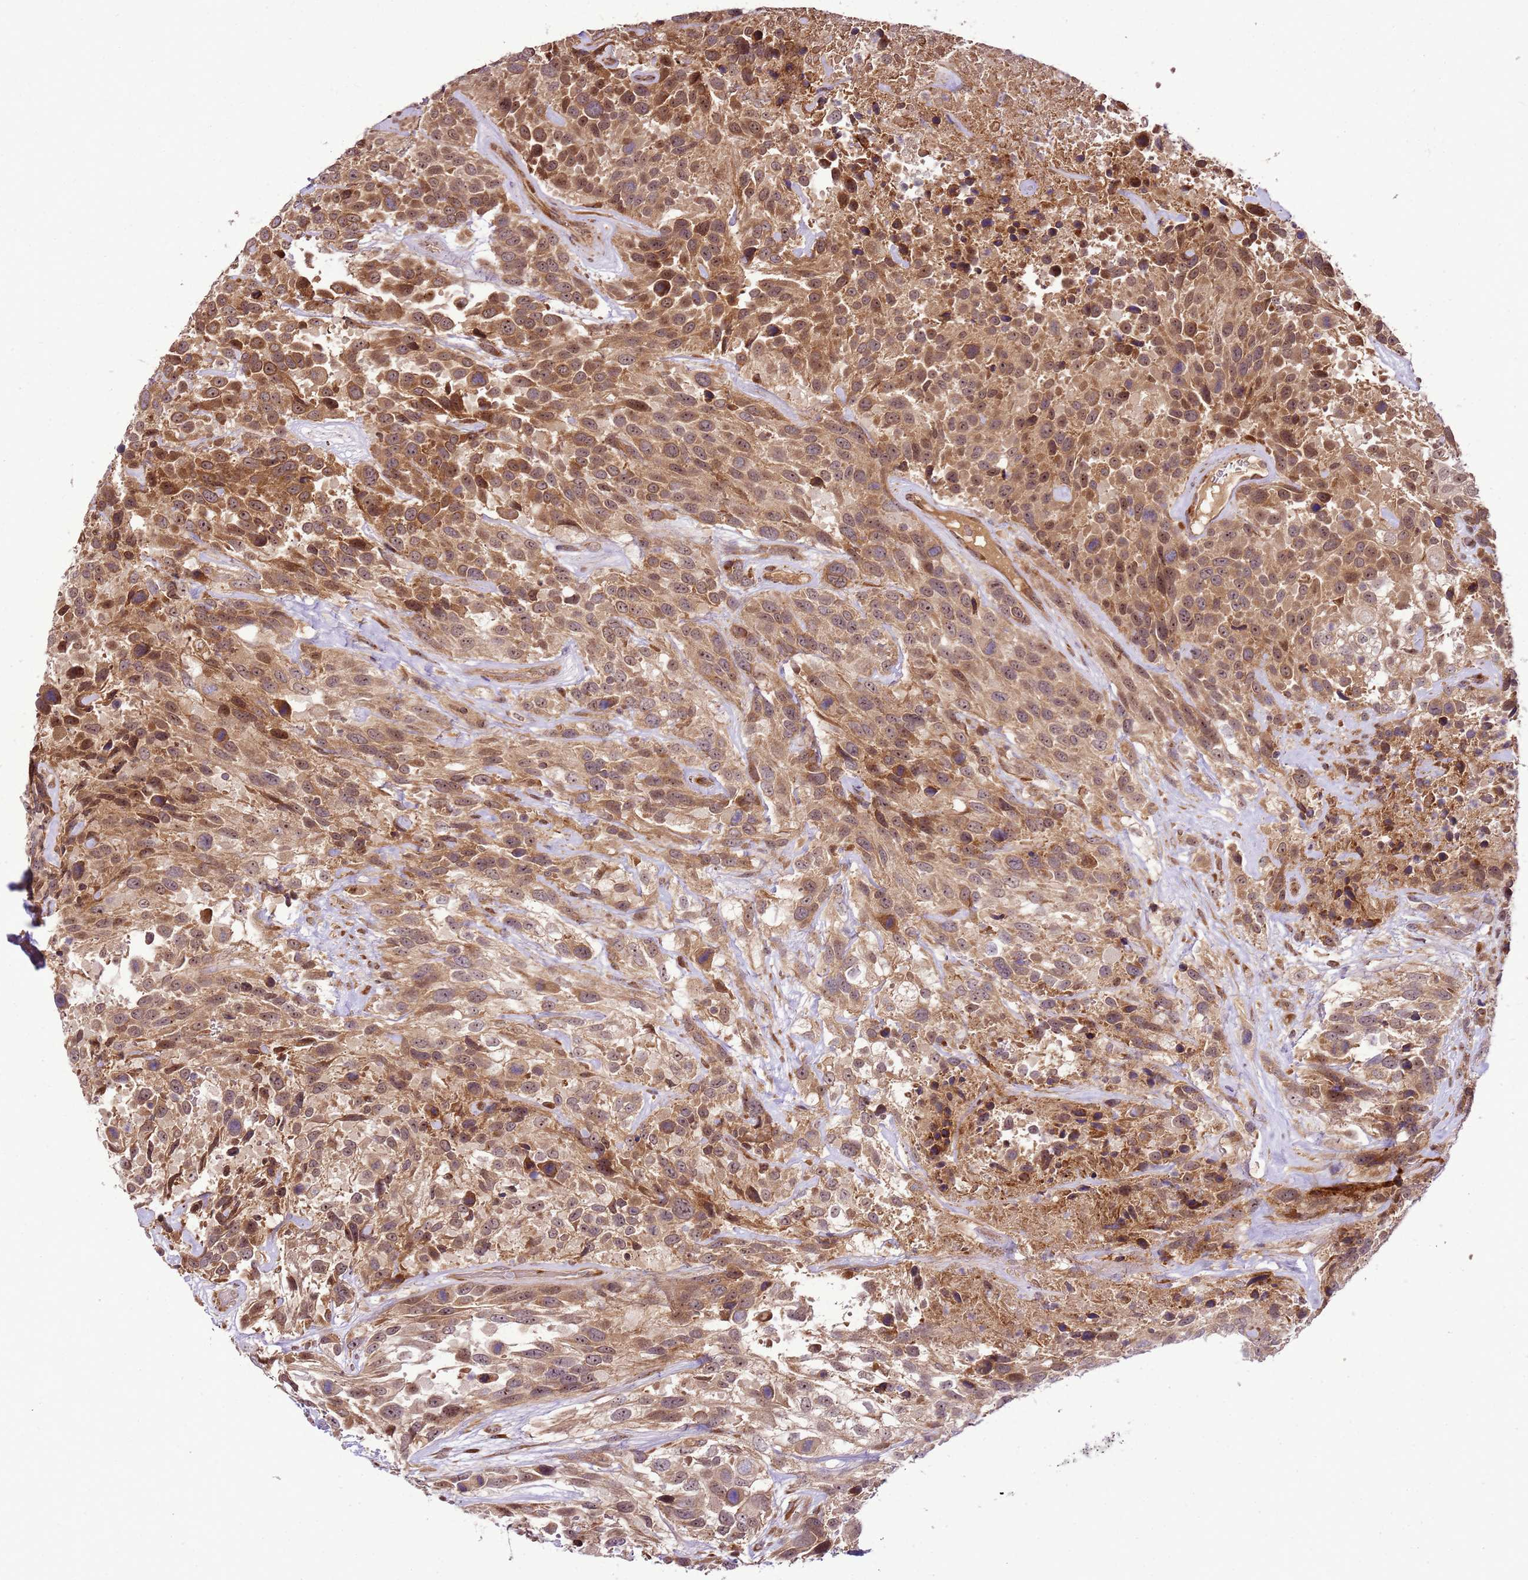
{"staining": {"intensity": "moderate", "quantity": ">75%", "location": "cytoplasmic/membranous,nuclear"}, "tissue": "urothelial cancer", "cell_type": "Tumor cells", "image_type": "cancer", "snomed": [{"axis": "morphology", "description": "Urothelial carcinoma, High grade"}, {"axis": "topography", "description": "Urinary bladder"}], "caption": "An immunohistochemistry photomicrograph of tumor tissue is shown. Protein staining in brown shows moderate cytoplasmic/membranous and nuclear positivity in urothelial cancer within tumor cells.", "gene": "RASA3", "patient": {"sex": "female", "age": 70}}